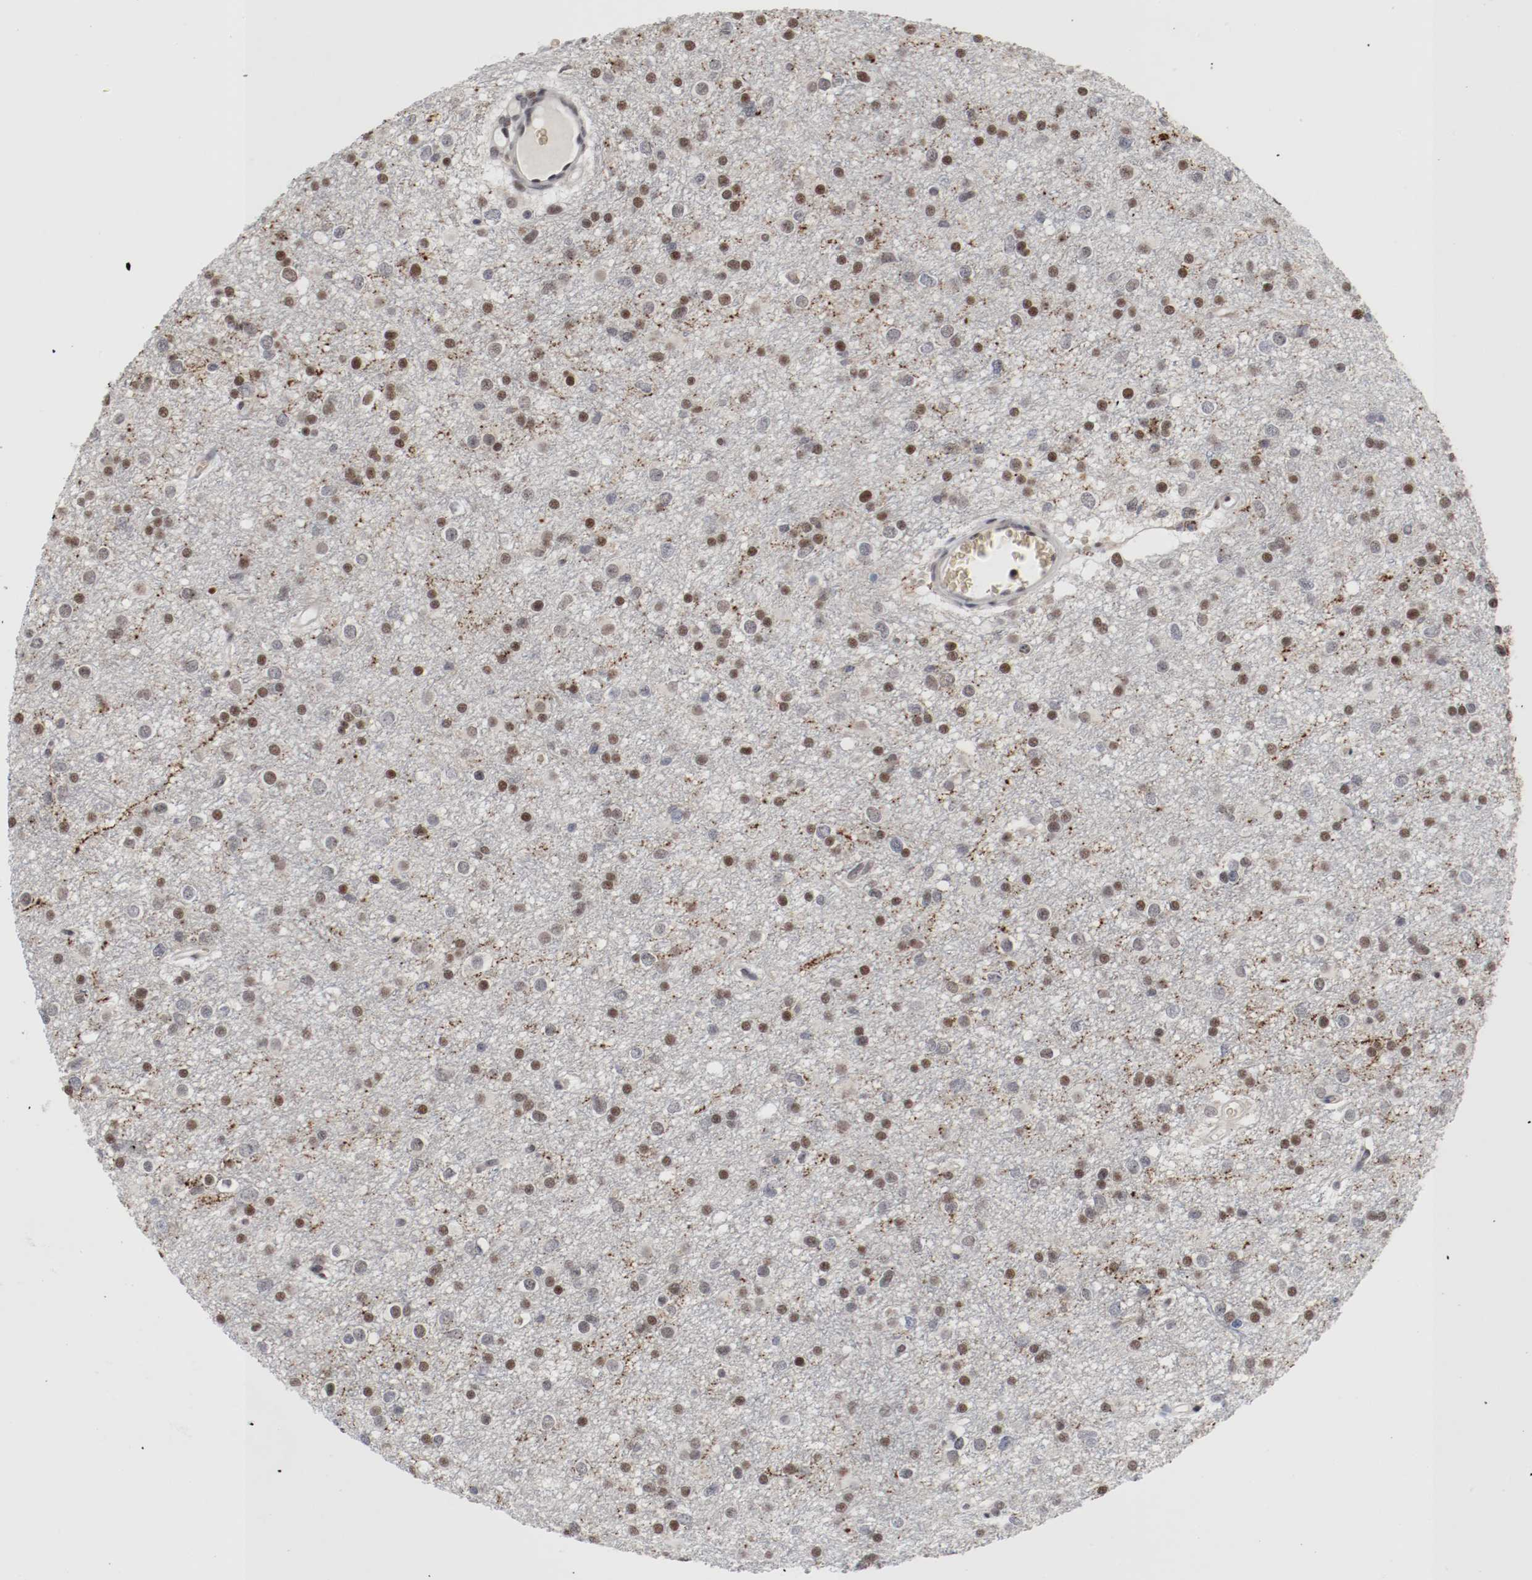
{"staining": {"intensity": "weak", "quantity": "25%-75%", "location": "nuclear"}, "tissue": "glioma", "cell_type": "Tumor cells", "image_type": "cancer", "snomed": [{"axis": "morphology", "description": "Glioma, malignant, Low grade"}, {"axis": "topography", "description": "Brain"}], "caption": "Malignant low-grade glioma stained for a protein demonstrates weak nuclear positivity in tumor cells. (brown staining indicates protein expression, while blue staining denotes nuclei).", "gene": "JUND", "patient": {"sex": "male", "age": 42}}